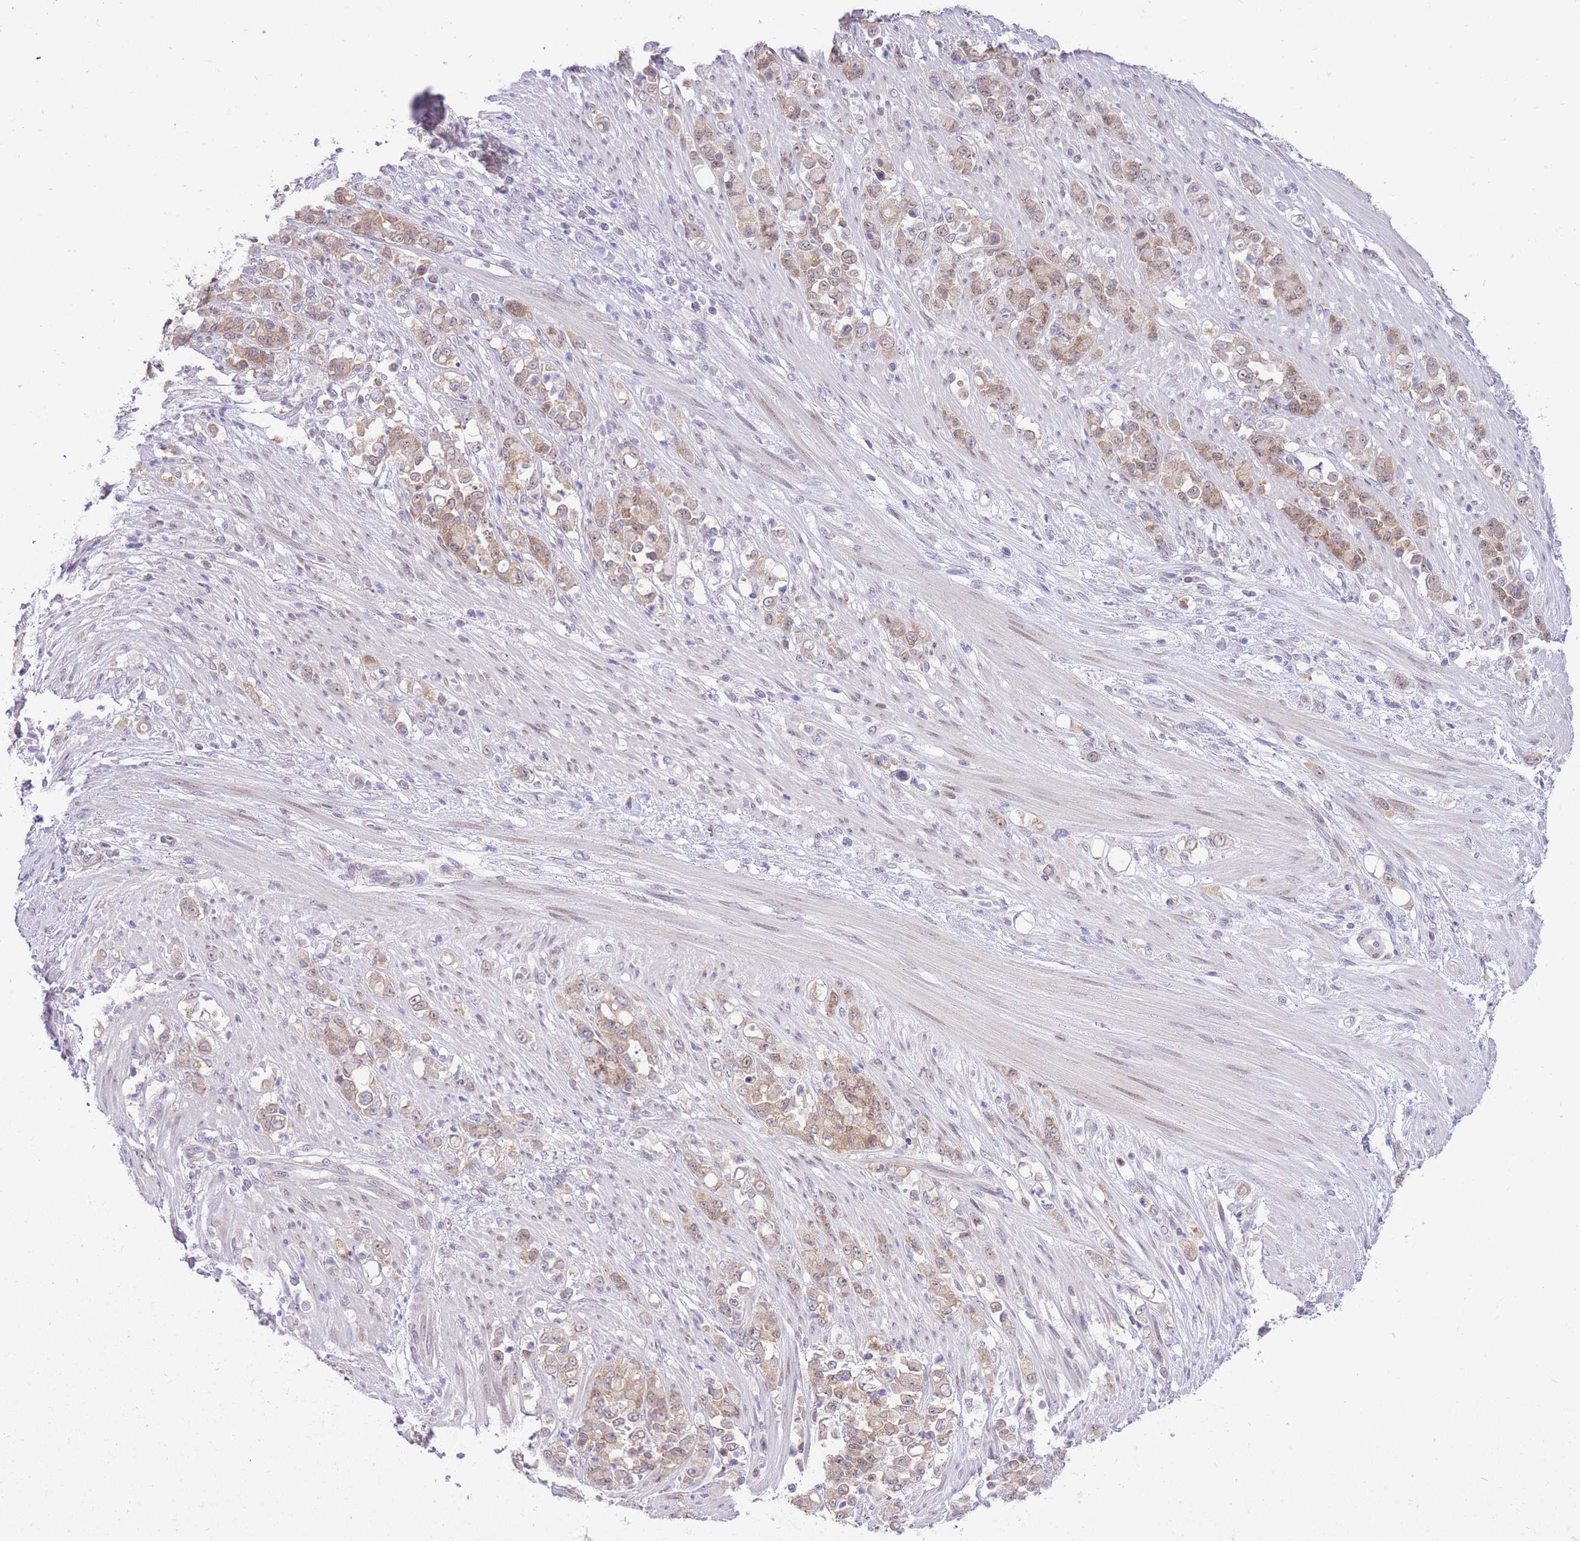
{"staining": {"intensity": "moderate", "quantity": ">75%", "location": "cytoplasmic/membranous,nuclear"}, "tissue": "stomach cancer", "cell_type": "Tumor cells", "image_type": "cancer", "snomed": [{"axis": "morphology", "description": "Normal tissue, NOS"}, {"axis": "morphology", "description": "Adenocarcinoma, NOS"}, {"axis": "topography", "description": "Stomach"}], "caption": "Tumor cells show moderate cytoplasmic/membranous and nuclear staining in about >75% of cells in stomach adenocarcinoma.", "gene": "STK39", "patient": {"sex": "female", "age": 79}}